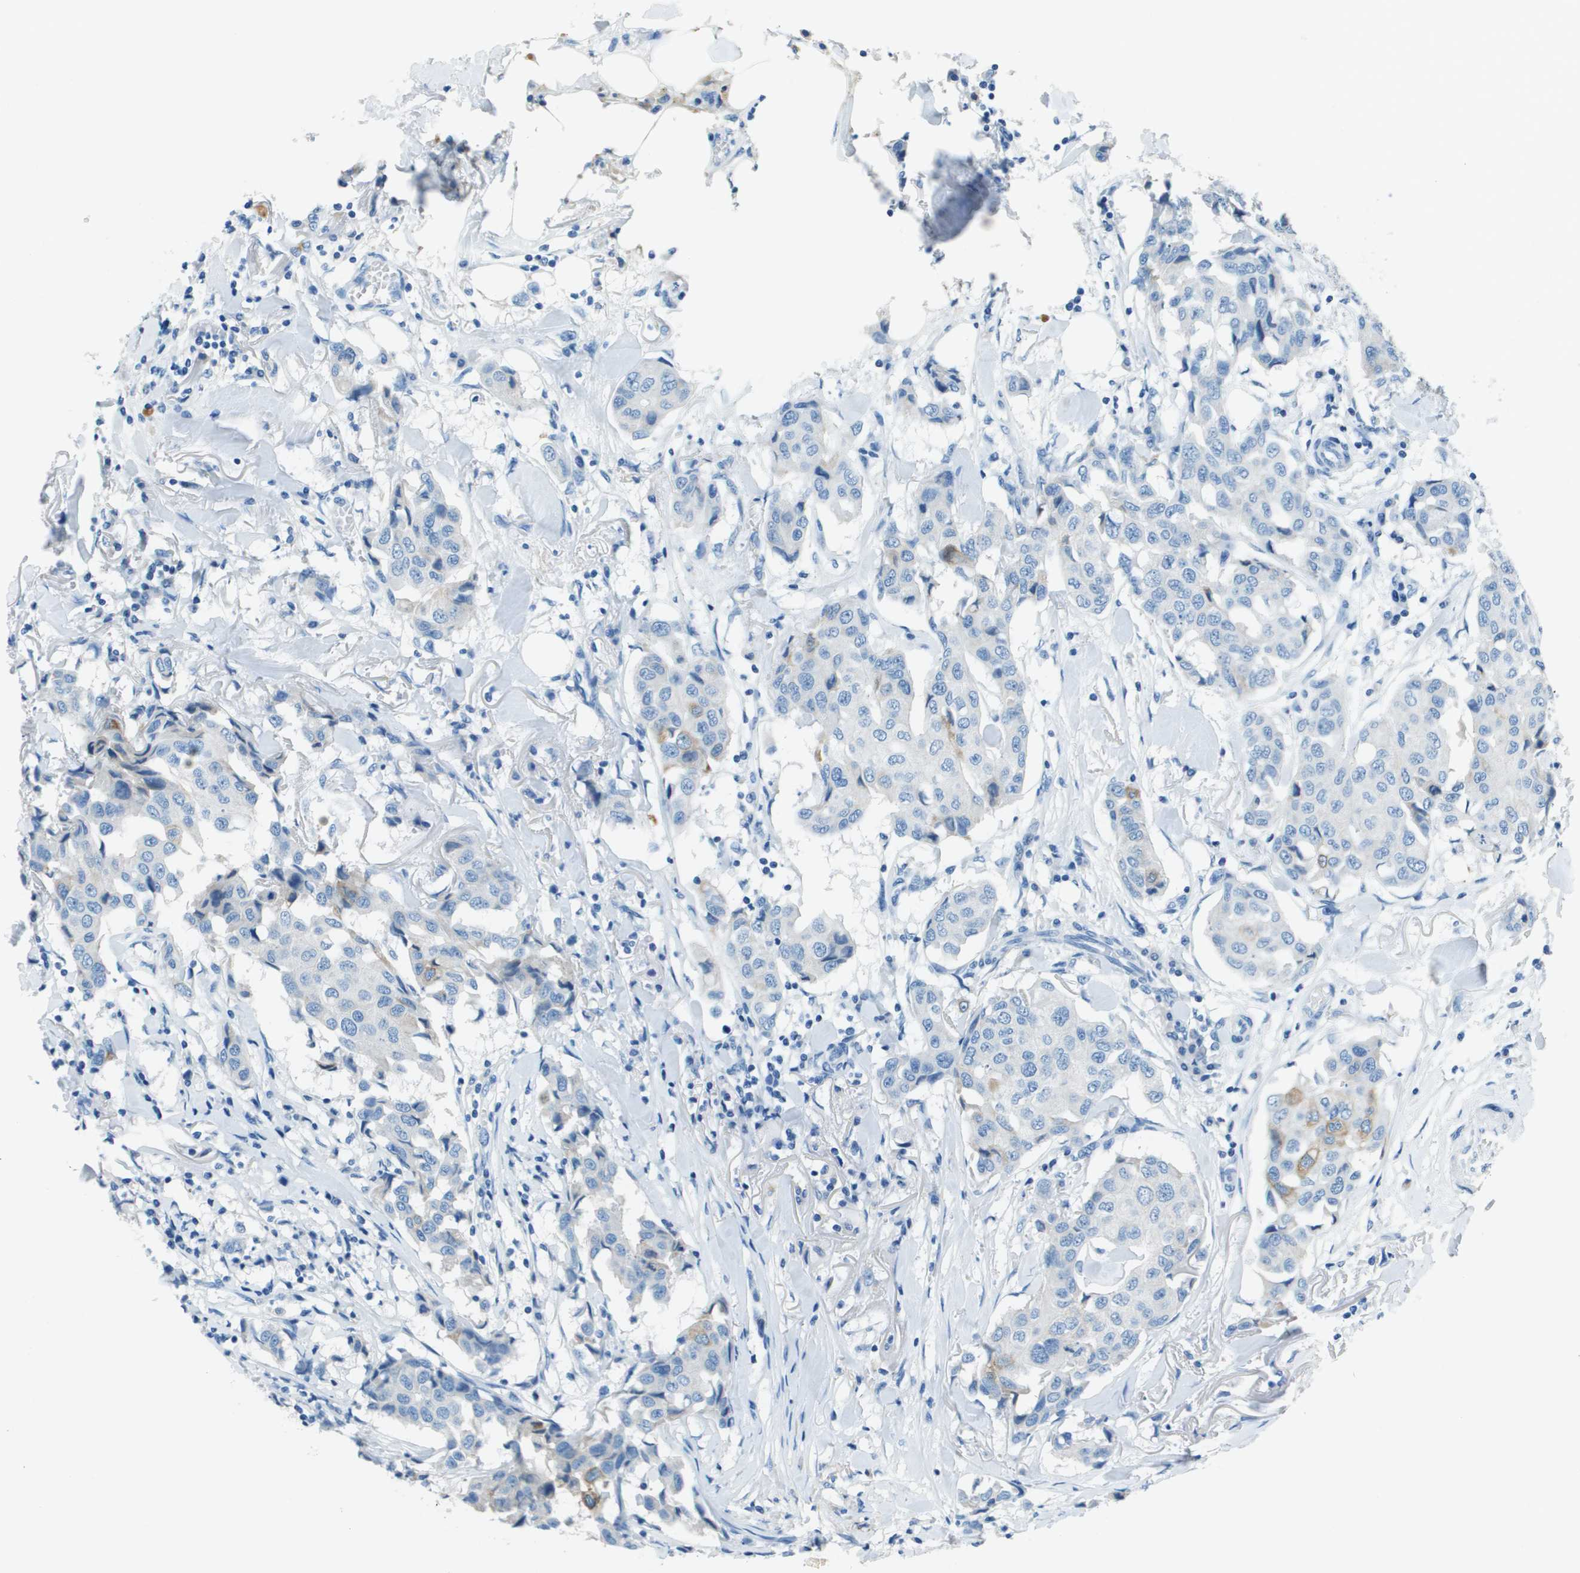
{"staining": {"intensity": "negative", "quantity": "none", "location": "none"}, "tissue": "breast cancer", "cell_type": "Tumor cells", "image_type": "cancer", "snomed": [{"axis": "morphology", "description": "Duct carcinoma"}, {"axis": "topography", "description": "Breast"}], "caption": "Histopathology image shows no significant protein expression in tumor cells of invasive ductal carcinoma (breast).", "gene": "SLC16A10", "patient": {"sex": "female", "age": 80}}